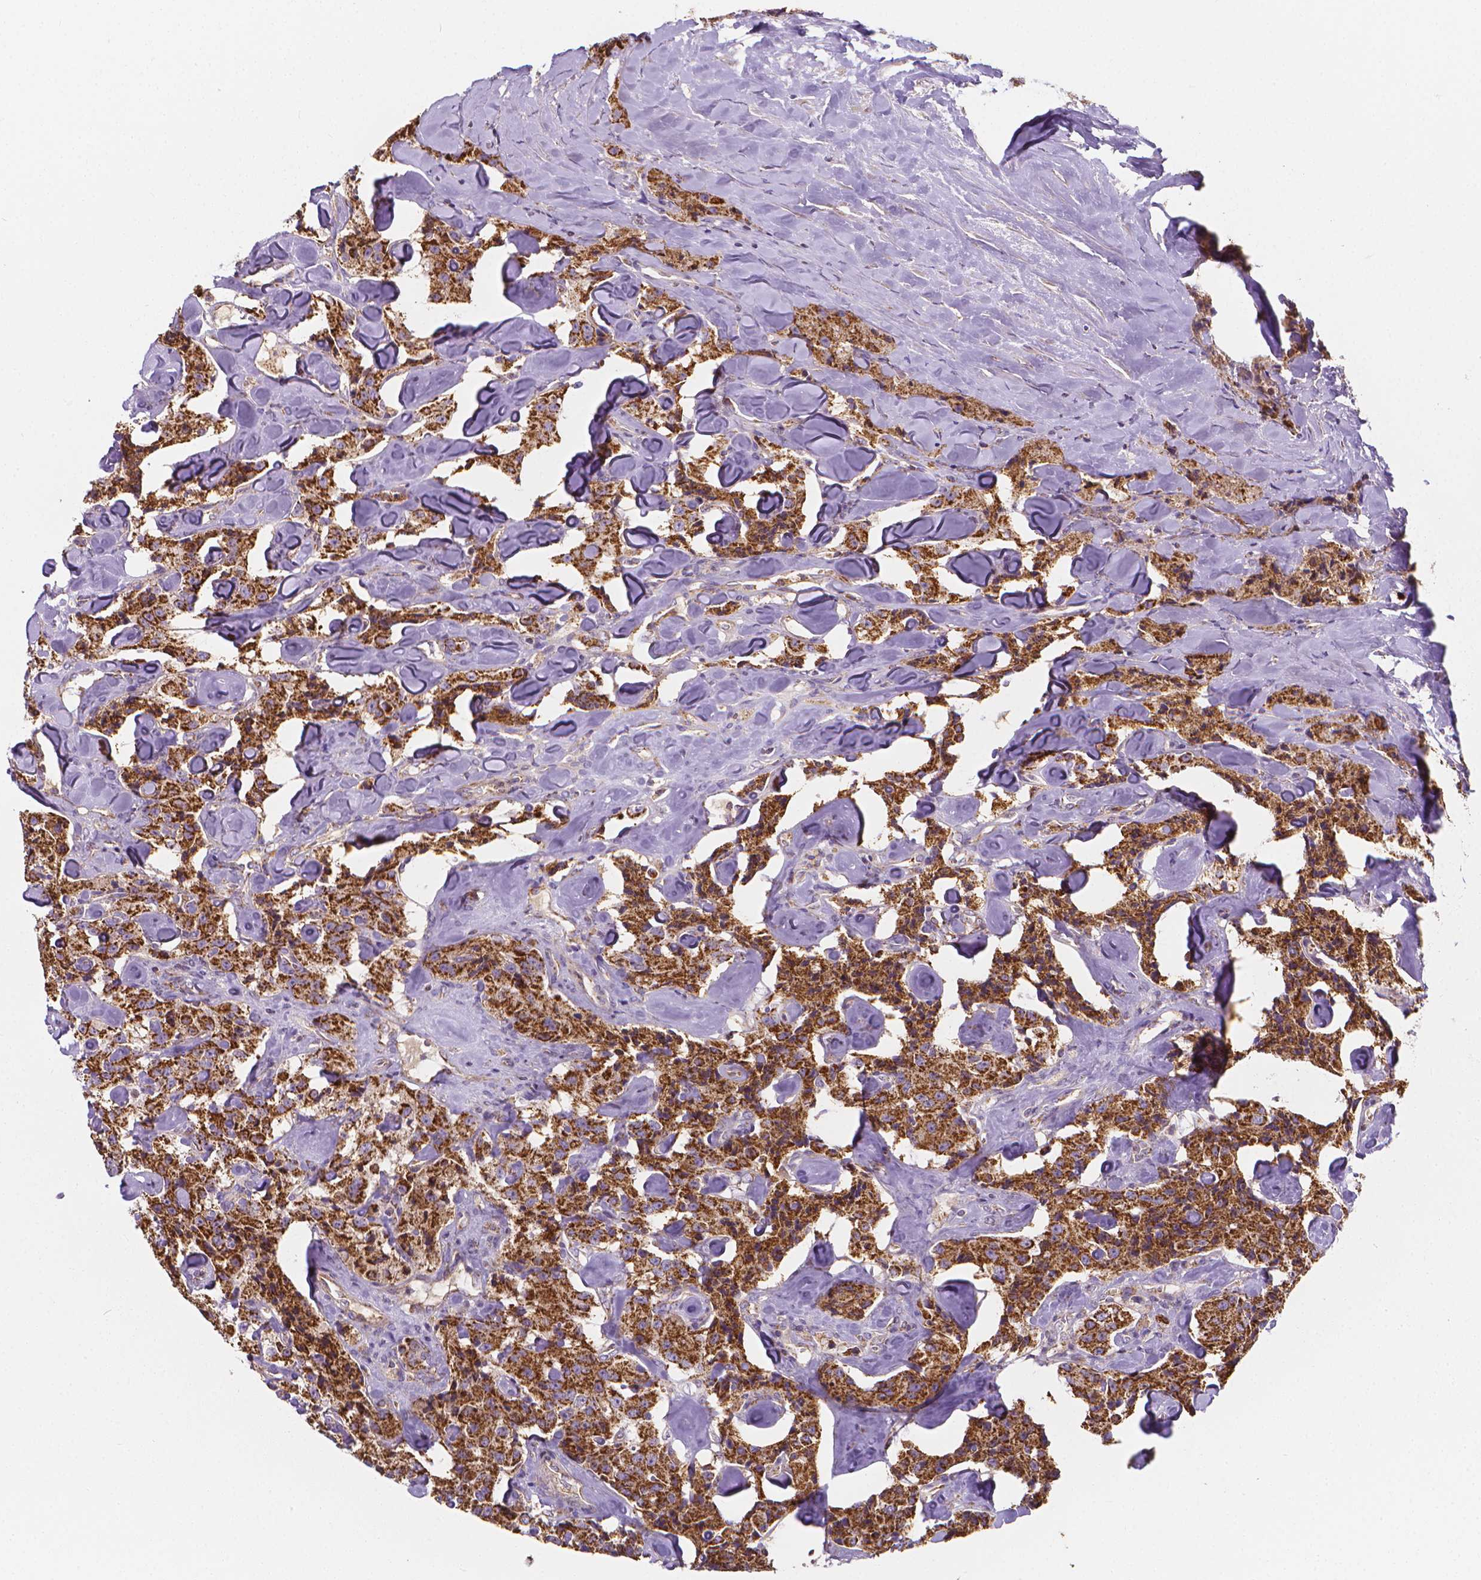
{"staining": {"intensity": "strong", "quantity": ">75%", "location": "cytoplasmic/membranous"}, "tissue": "carcinoid", "cell_type": "Tumor cells", "image_type": "cancer", "snomed": [{"axis": "morphology", "description": "Carcinoid, malignant, NOS"}, {"axis": "topography", "description": "Pancreas"}], "caption": "Carcinoid was stained to show a protein in brown. There is high levels of strong cytoplasmic/membranous positivity in approximately >75% of tumor cells. The protein of interest is stained brown, and the nuclei are stained in blue (DAB (3,3'-diaminobenzidine) IHC with brightfield microscopy, high magnification).", "gene": "SNCAIP", "patient": {"sex": "male", "age": 41}}